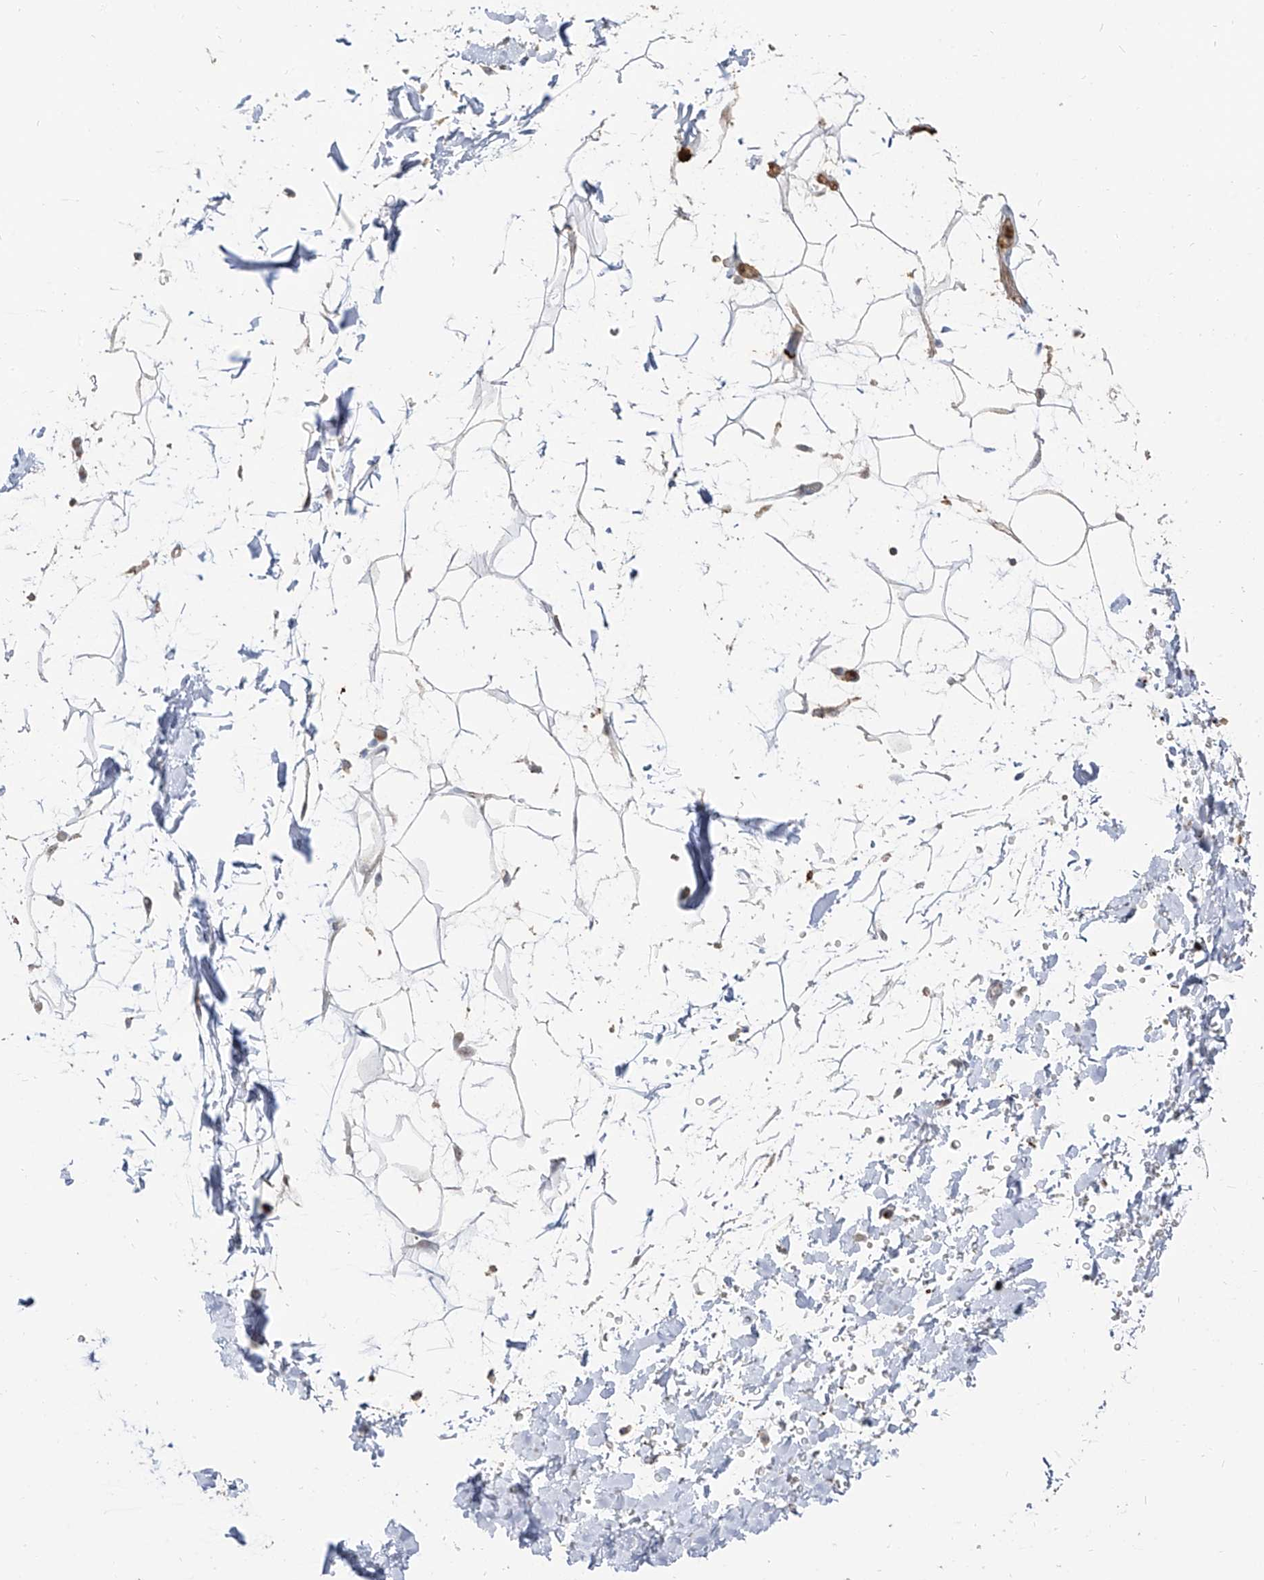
{"staining": {"intensity": "weak", "quantity": "<25%", "location": "cytoplasmic/membranous"}, "tissue": "adipose tissue", "cell_type": "Adipocytes", "image_type": "normal", "snomed": [{"axis": "morphology", "description": "Normal tissue, NOS"}, {"axis": "topography", "description": "Soft tissue"}], "caption": "Adipose tissue stained for a protein using immunohistochemistry (IHC) demonstrates no staining adipocytes.", "gene": "ZNF227", "patient": {"sex": "male", "age": 72}}